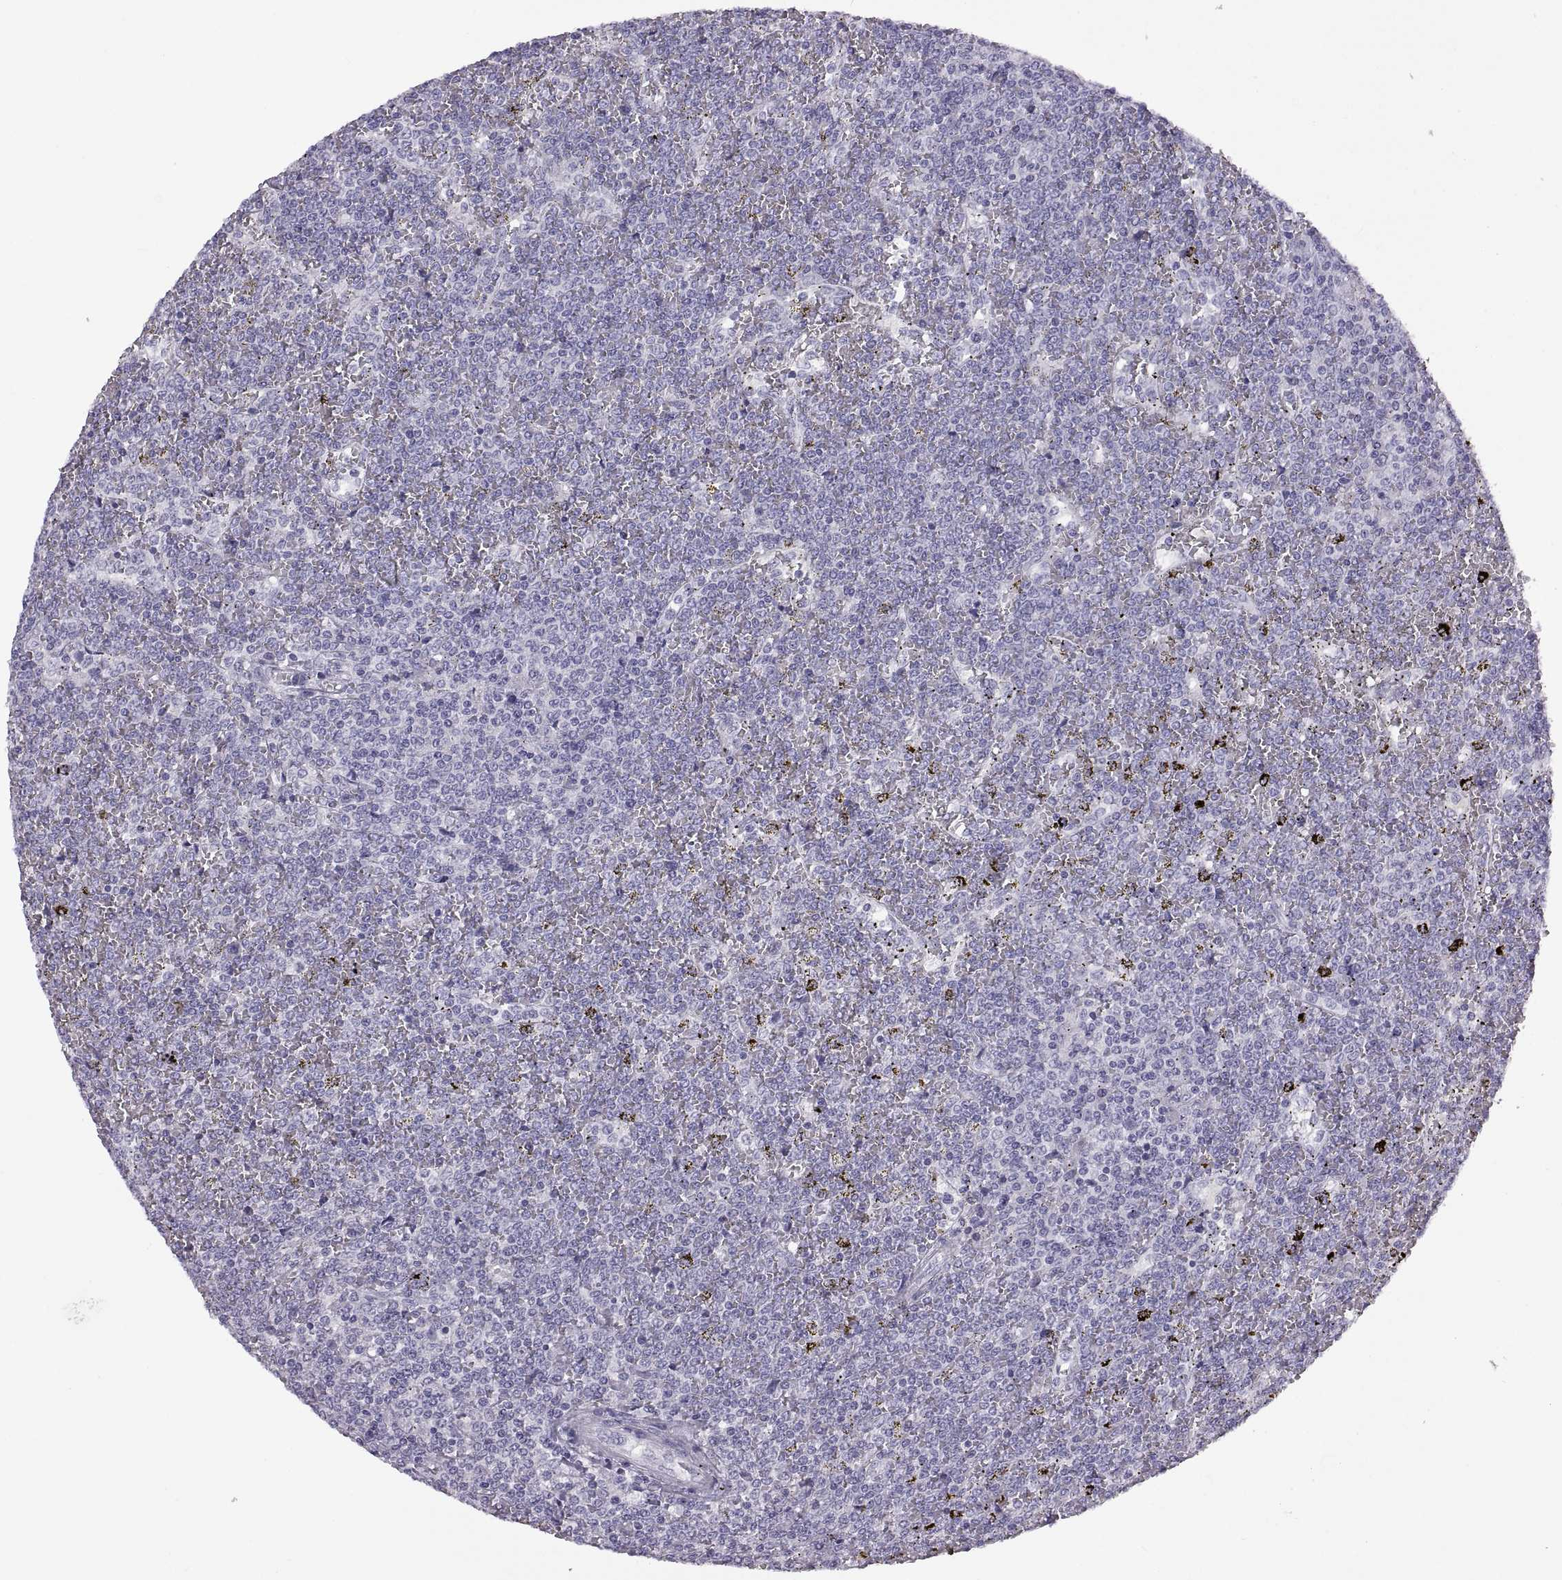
{"staining": {"intensity": "negative", "quantity": "none", "location": "none"}, "tissue": "lymphoma", "cell_type": "Tumor cells", "image_type": "cancer", "snomed": [{"axis": "morphology", "description": "Malignant lymphoma, non-Hodgkin's type, Low grade"}, {"axis": "topography", "description": "Spleen"}], "caption": "The micrograph reveals no staining of tumor cells in lymphoma.", "gene": "RDM1", "patient": {"sex": "female", "age": 19}}